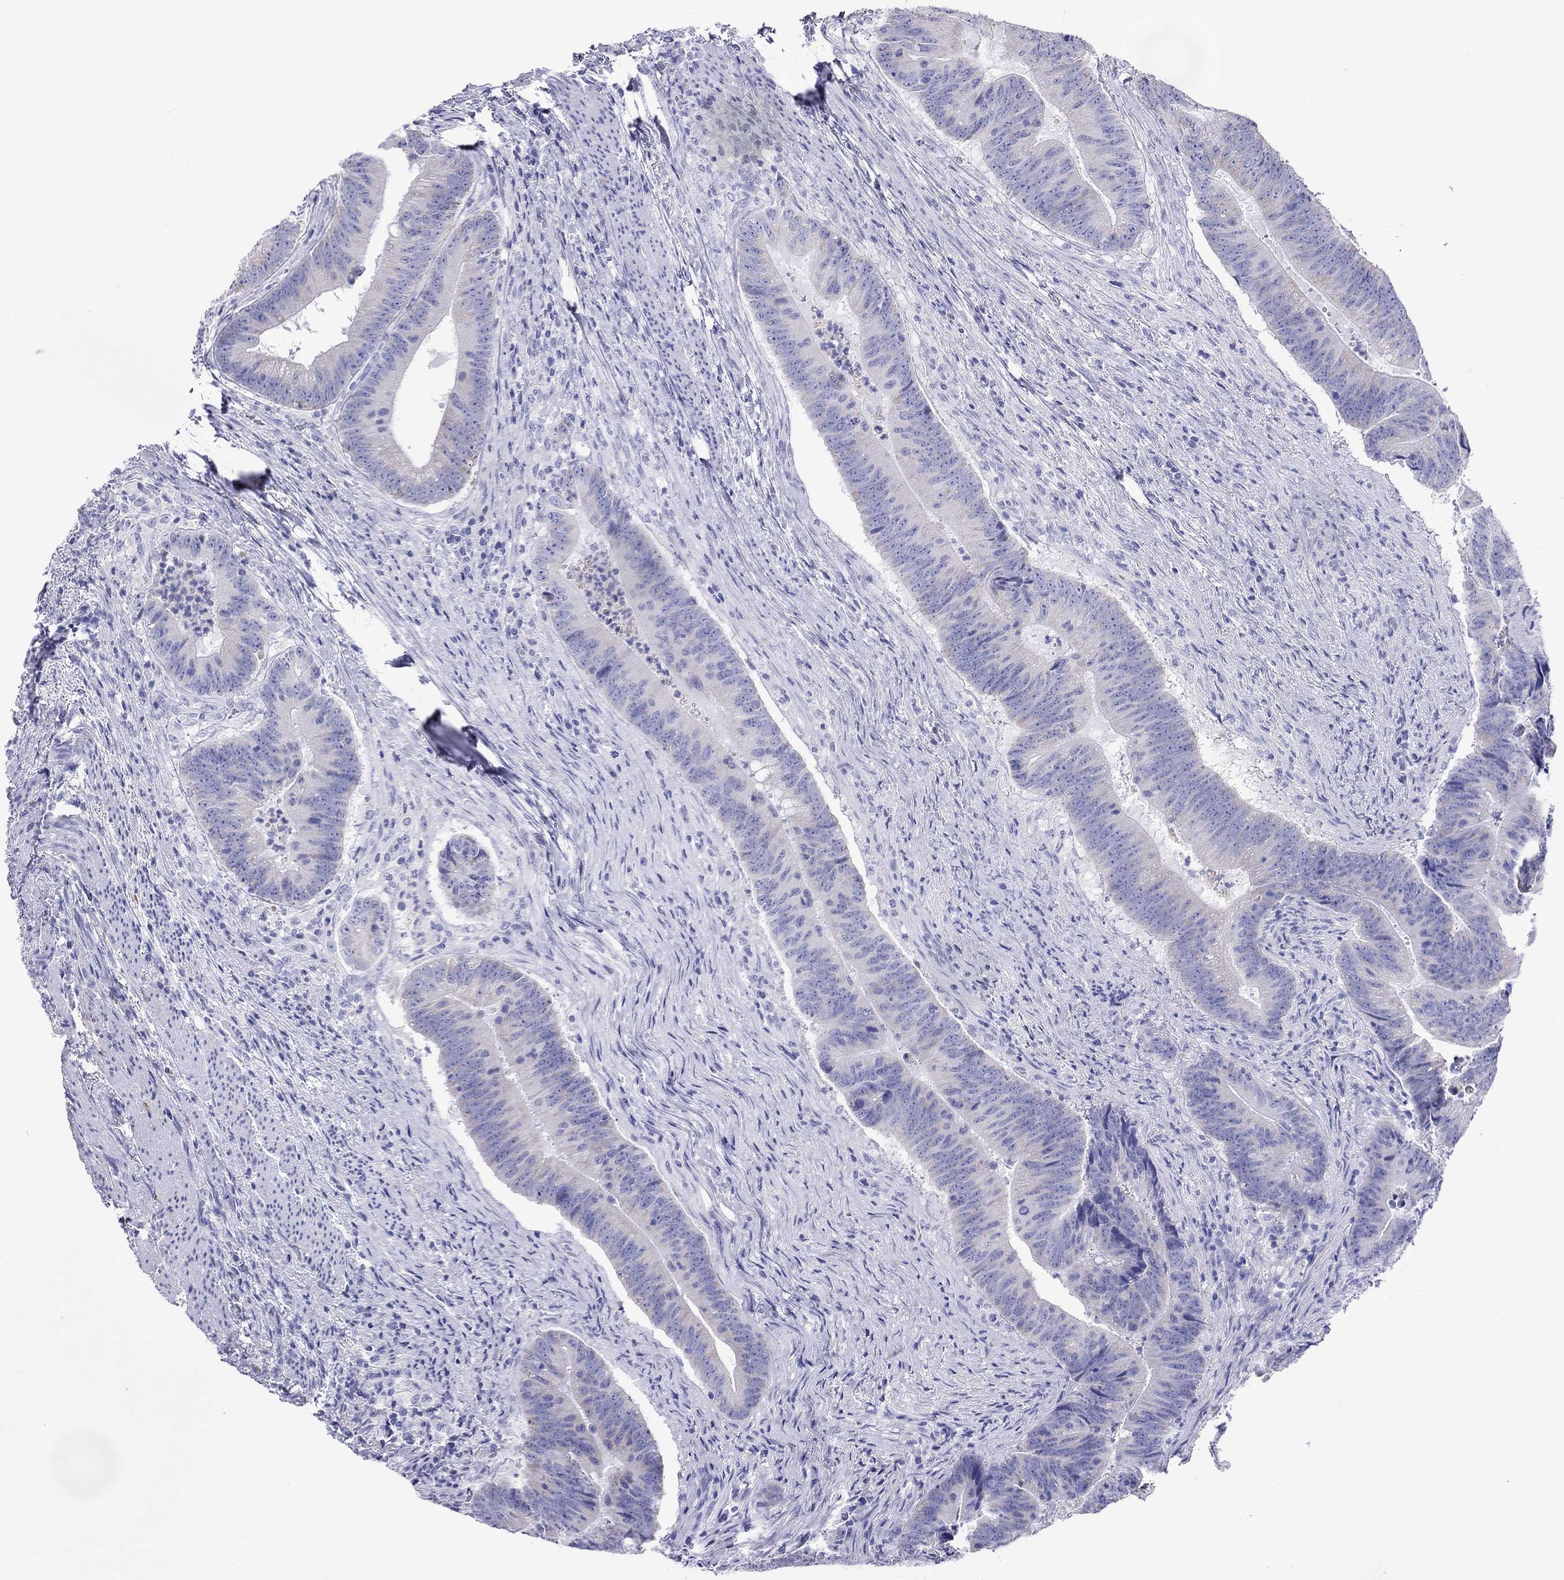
{"staining": {"intensity": "negative", "quantity": "none", "location": "none"}, "tissue": "colorectal cancer", "cell_type": "Tumor cells", "image_type": "cancer", "snomed": [{"axis": "morphology", "description": "Adenocarcinoma, NOS"}, {"axis": "topography", "description": "Colon"}], "caption": "Immunohistochemistry (IHC) photomicrograph of neoplastic tissue: human colorectal adenocarcinoma stained with DAB reveals no significant protein expression in tumor cells.", "gene": "DPY19L2", "patient": {"sex": "female", "age": 87}}